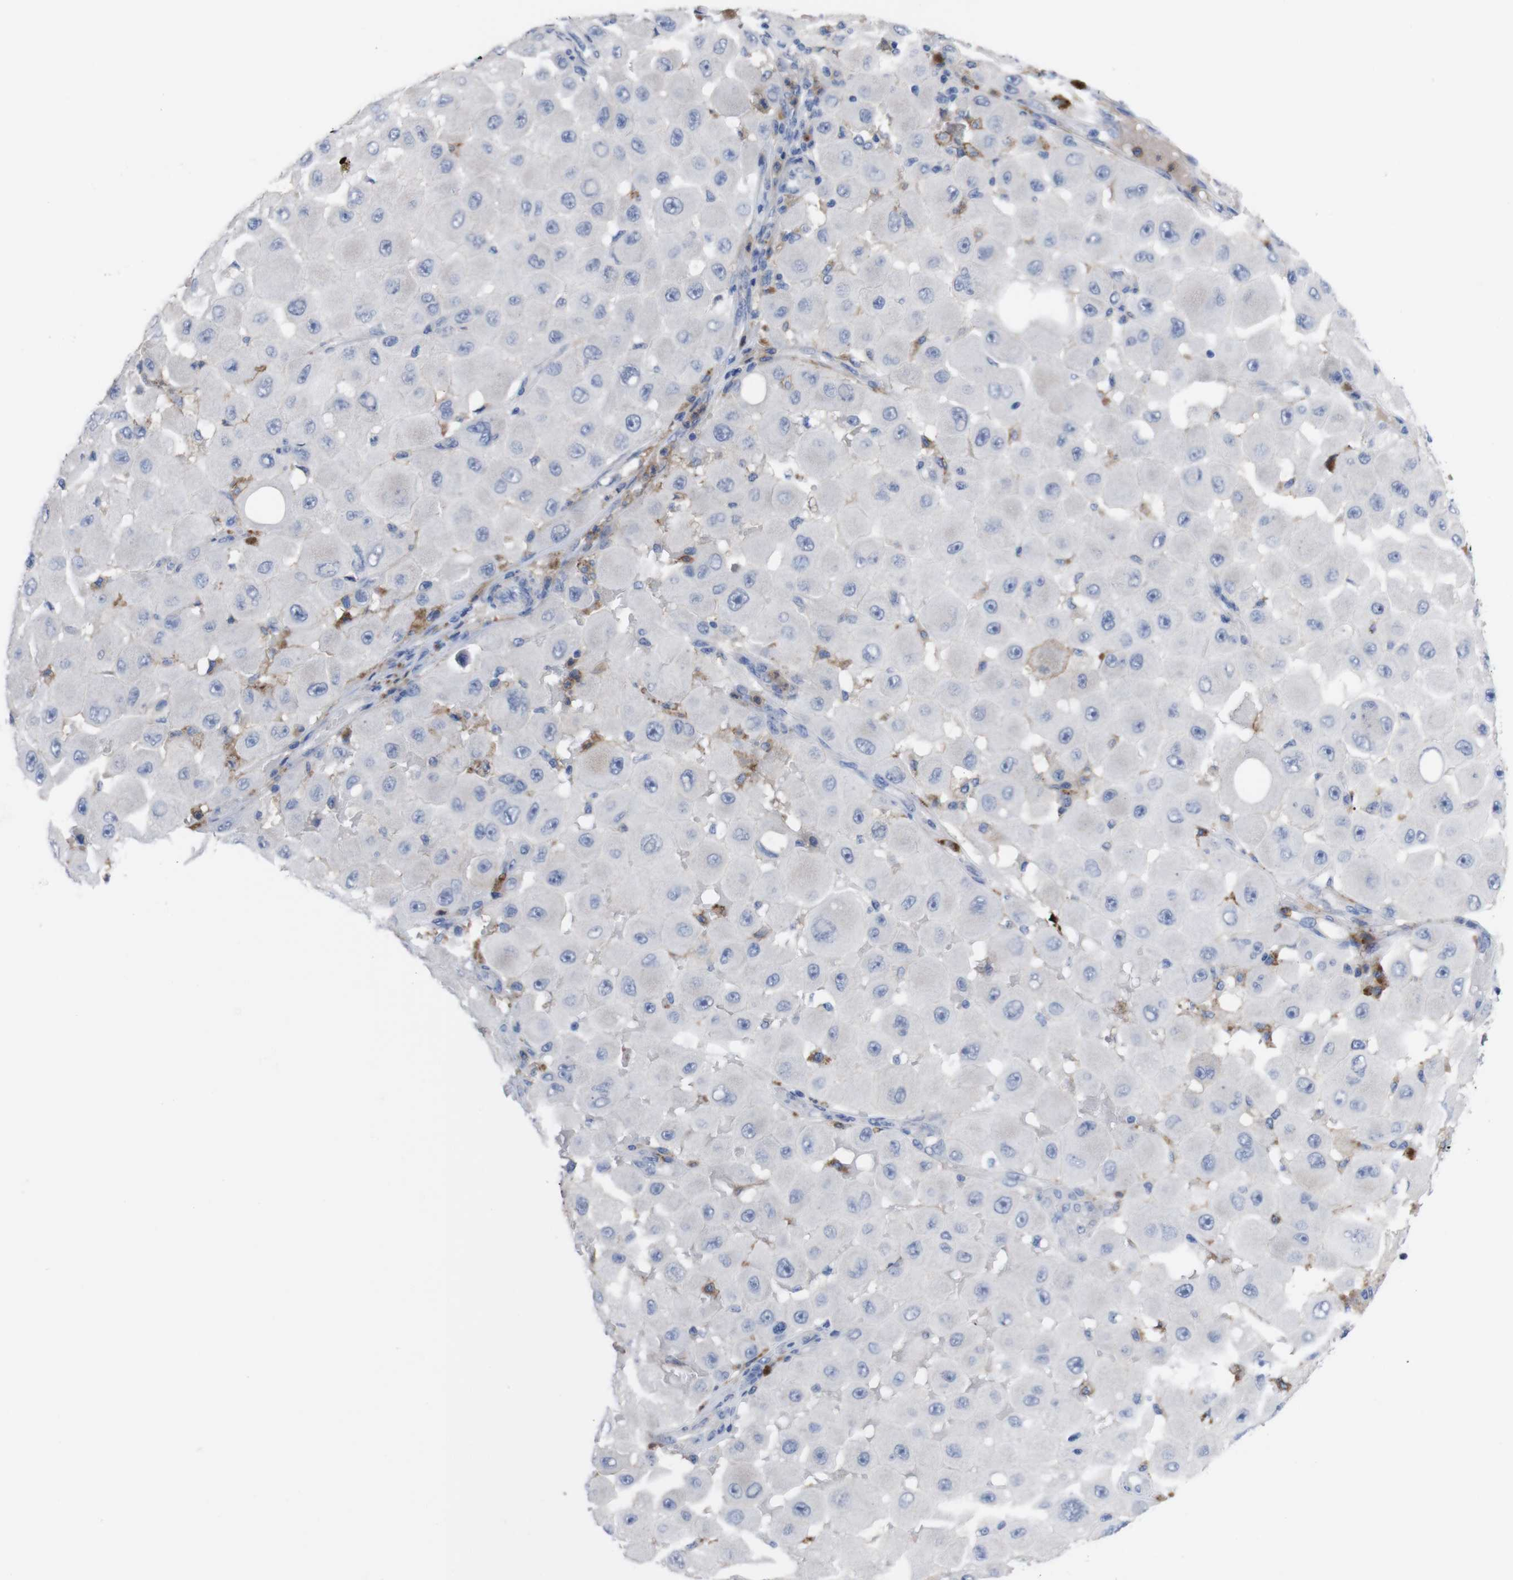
{"staining": {"intensity": "negative", "quantity": "none", "location": "none"}, "tissue": "melanoma", "cell_type": "Tumor cells", "image_type": "cancer", "snomed": [{"axis": "morphology", "description": "Malignant melanoma, NOS"}, {"axis": "topography", "description": "Skin"}], "caption": "This image is of malignant melanoma stained with immunohistochemistry to label a protein in brown with the nuclei are counter-stained blue. There is no expression in tumor cells.", "gene": "C5AR1", "patient": {"sex": "female", "age": 81}}